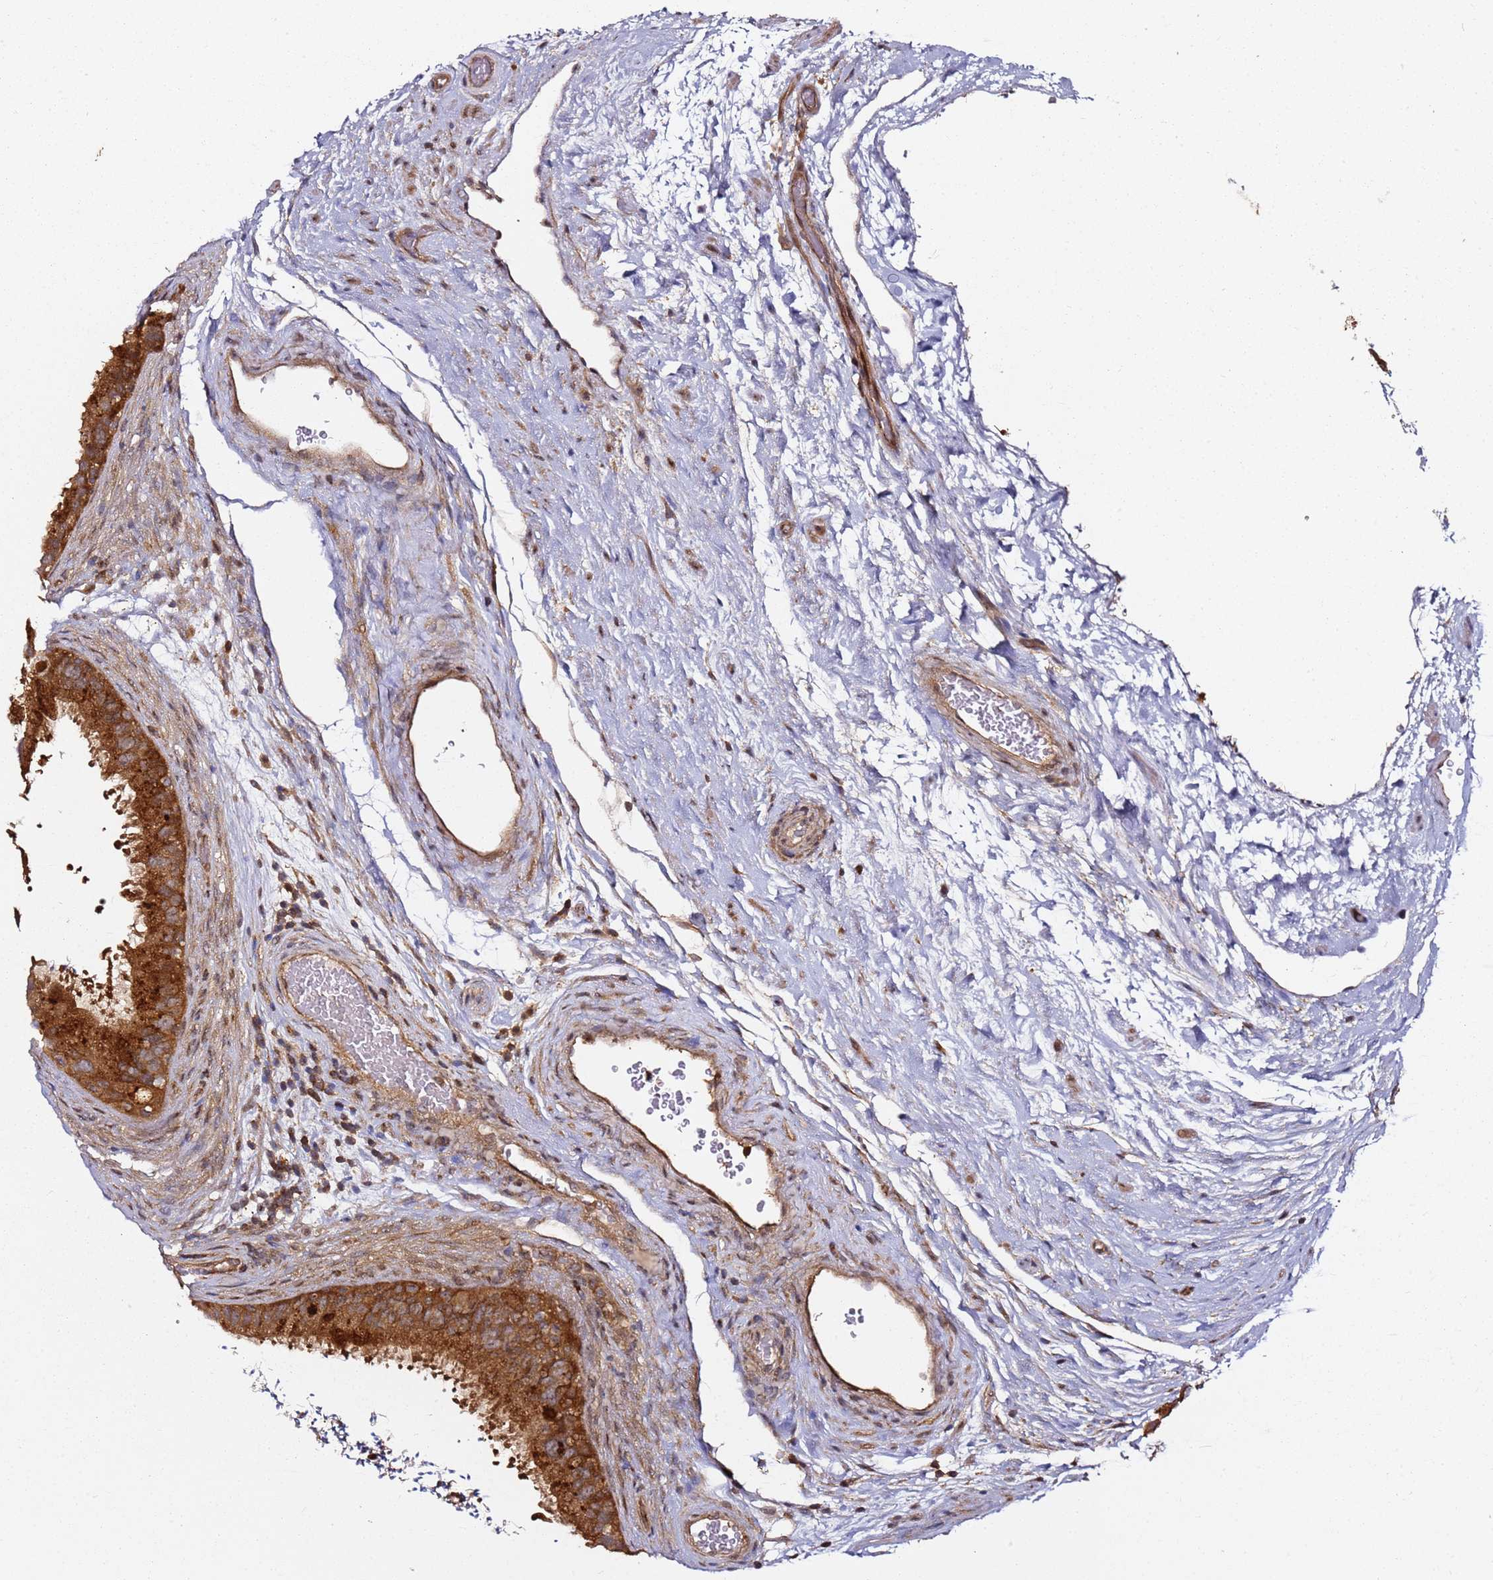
{"staining": {"intensity": "moderate", "quantity": "25%-75%", "location": "cytoplasmic/membranous"}, "tissue": "epididymis", "cell_type": "Glandular cells", "image_type": "normal", "snomed": [{"axis": "morphology", "description": "Normal tissue, NOS"}, {"axis": "topography", "description": "Epididymis, spermatic cord, NOS"}], "caption": "Protein analysis of normal epididymis reveals moderate cytoplasmic/membranous expression in approximately 25%-75% of glandular cells.", "gene": "PRMT7", "patient": {"sex": "male", "age": 50}}